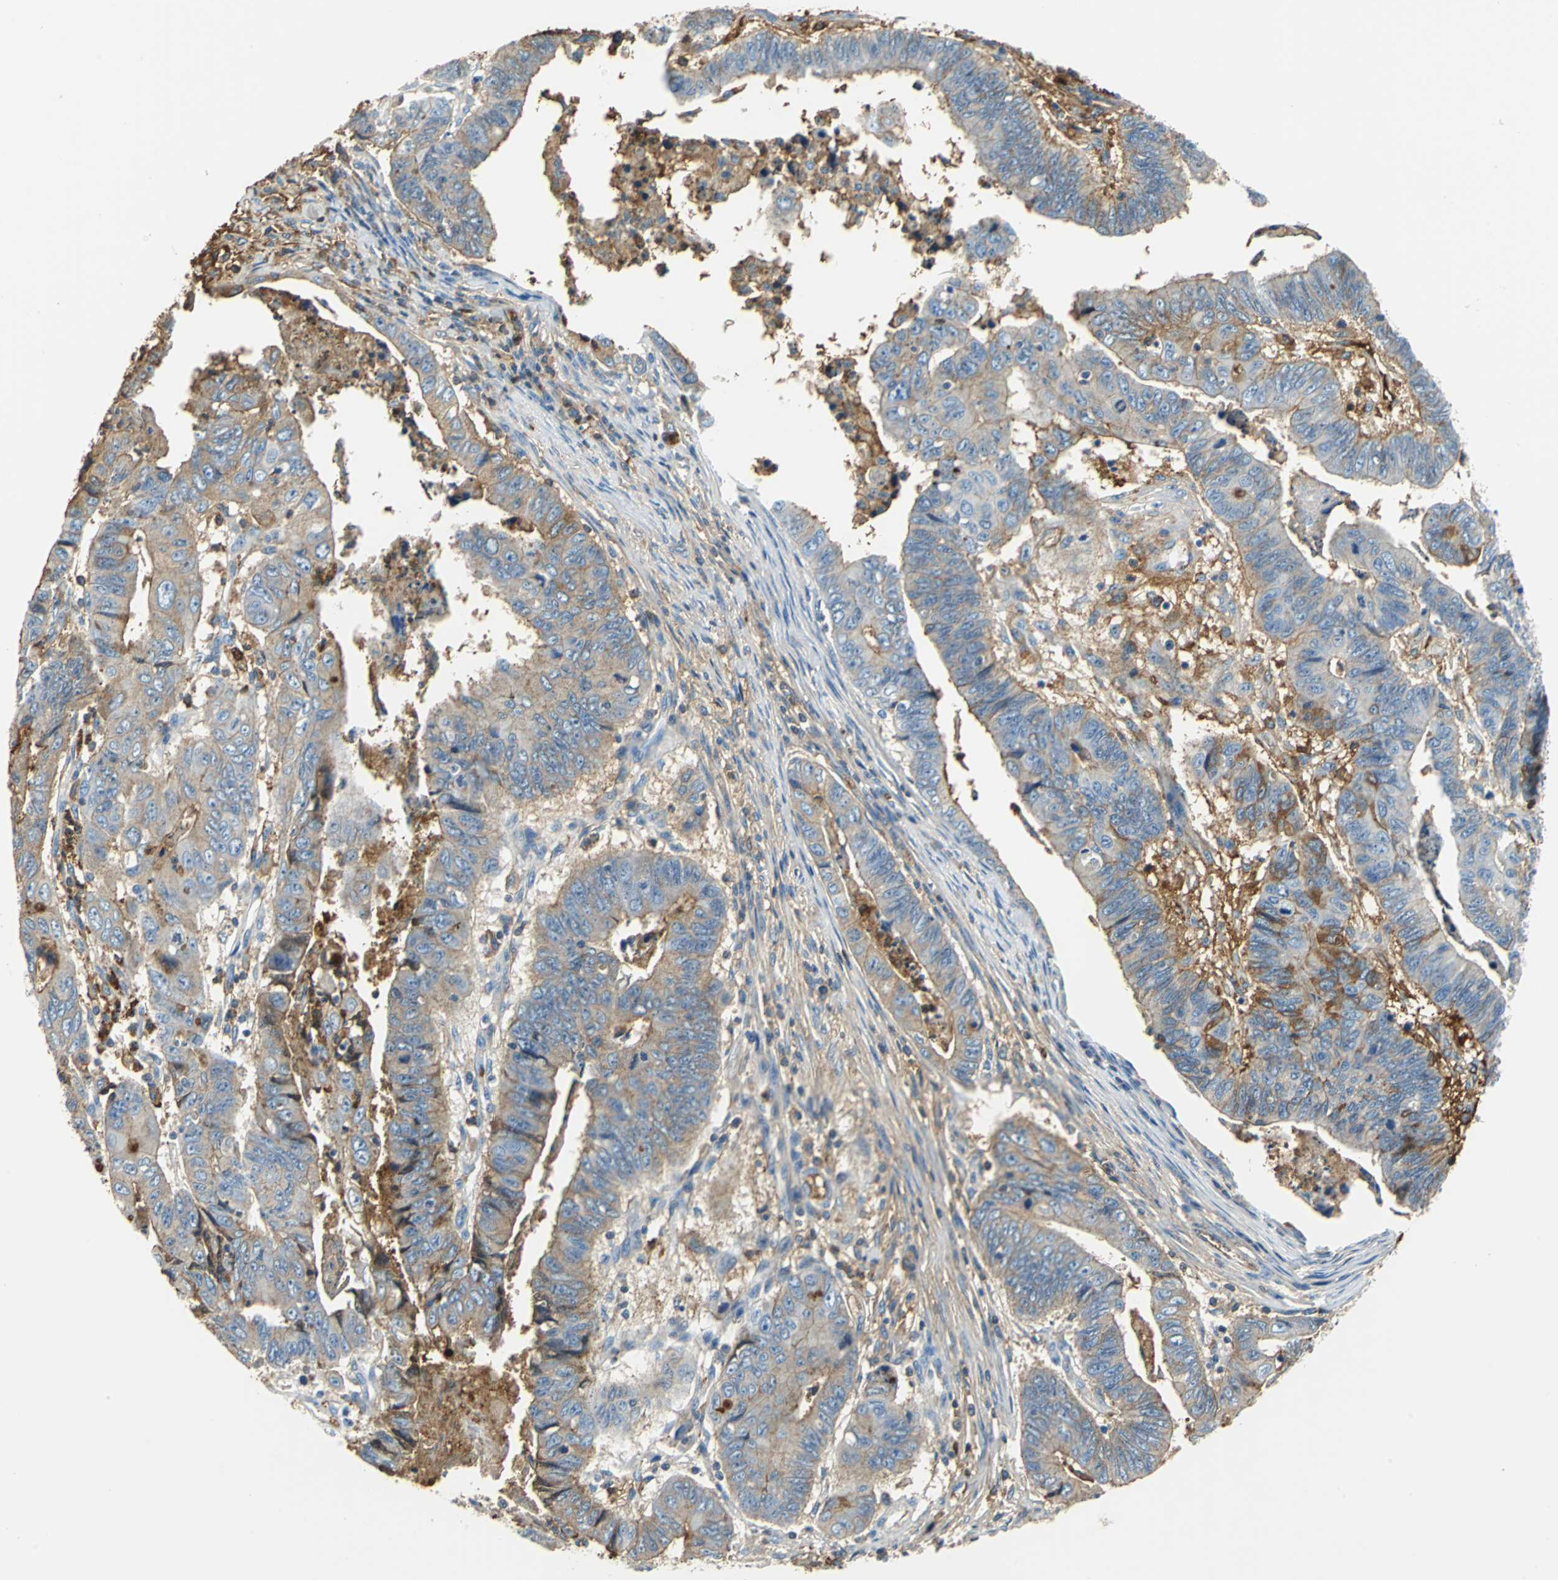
{"staining": {"intensity": "moderate", "quantity": "25%-75%", "location": "cytoplasmic/membranous"}, "tissue": "stomach cancer", "cell_type": "Tumor cells", "image_type": "cancer", "snomed": [{"axis": "morphology", "description": "Adenocarcinoma, NOS"}, {"axis": "topography", "description": "Stomach, lower"}], "caption": "A brown stain shows moderate cytoplasmic/membranous staining of a protein in stomach adenocarcinoma tumor cells. The protein of interest is stained brown, and the nuclei are stained in blue (DAB (3,3'-diaminobenzidine) IHC with brightfield microscopy, high magnification).", "gene": "ALB", "patient": {"sex": "male", "age": 77}}